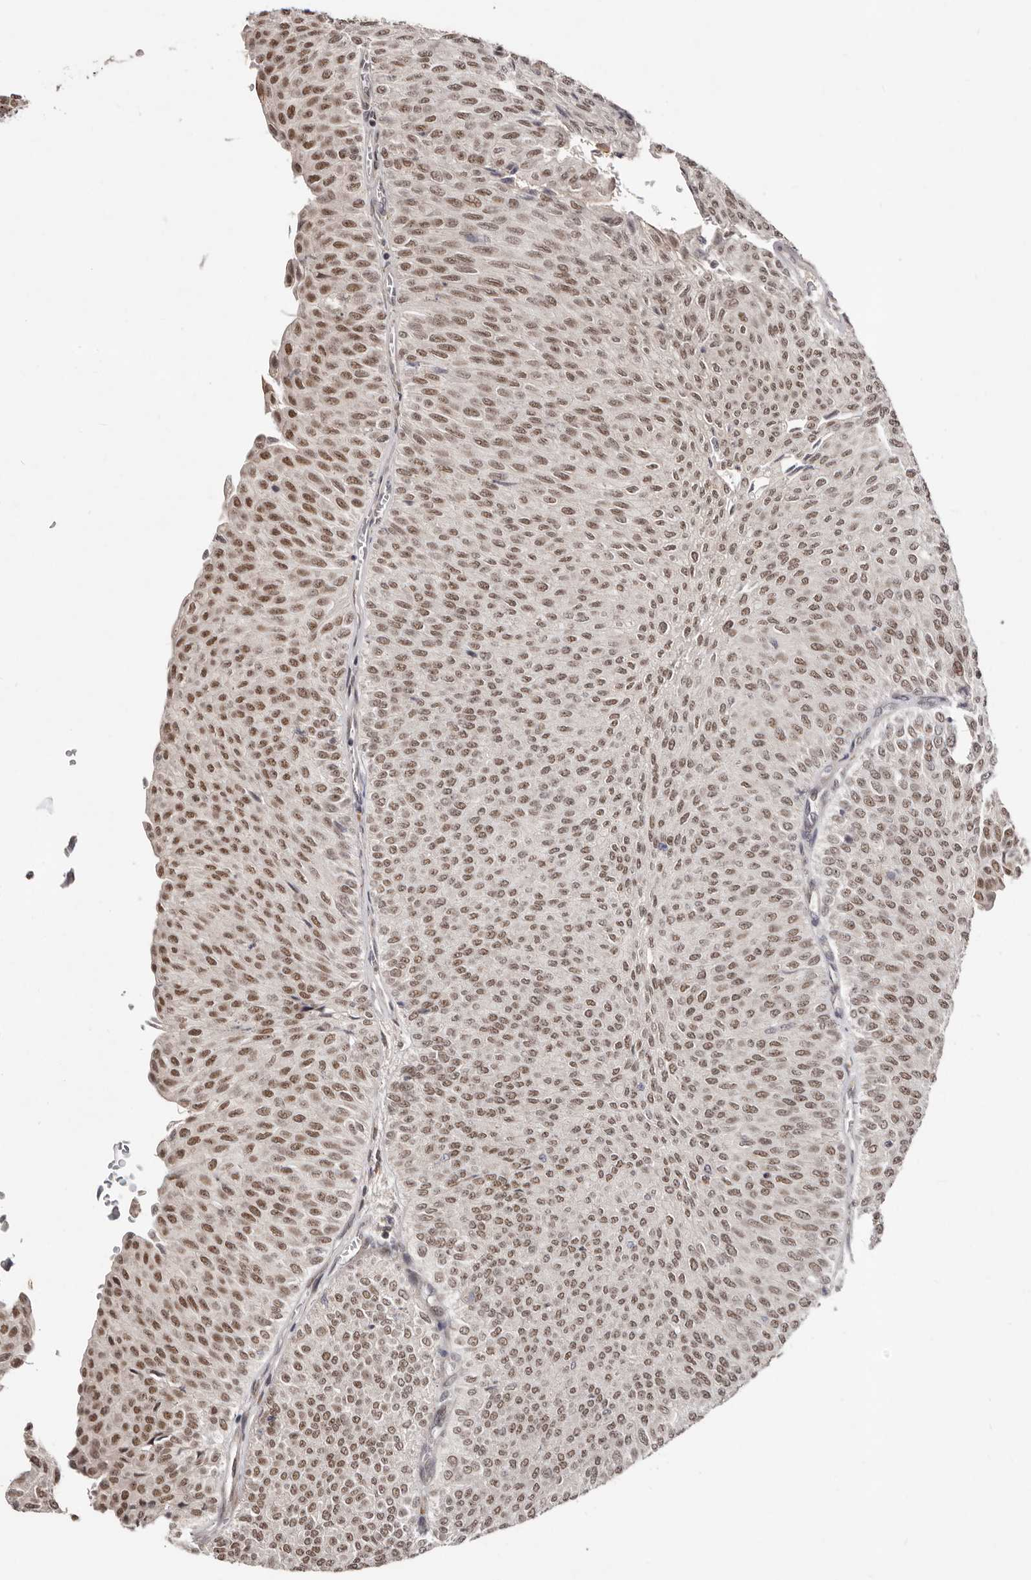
{"staining": {"intensity": "moderate", "quantity": ">75%", "location": "nuclear"}, "tissue": "urothelial cancer", "cell_type": "Tumor cells", "image_type": "cancer", "snomed": [{"axis": "morphology", "description": "Urothelial carcinoma, Low grade"}, {"axis": "topography", "description": "Urinary bladder"}], "caption": "Human urothelial carcinoma (low-grade) stained with a brown dye displays moderate nuclear positive expression in approximately >75% of tumor cells.", "gene": "SRCAP", "patient": {"sex": "male", "age": 78}}